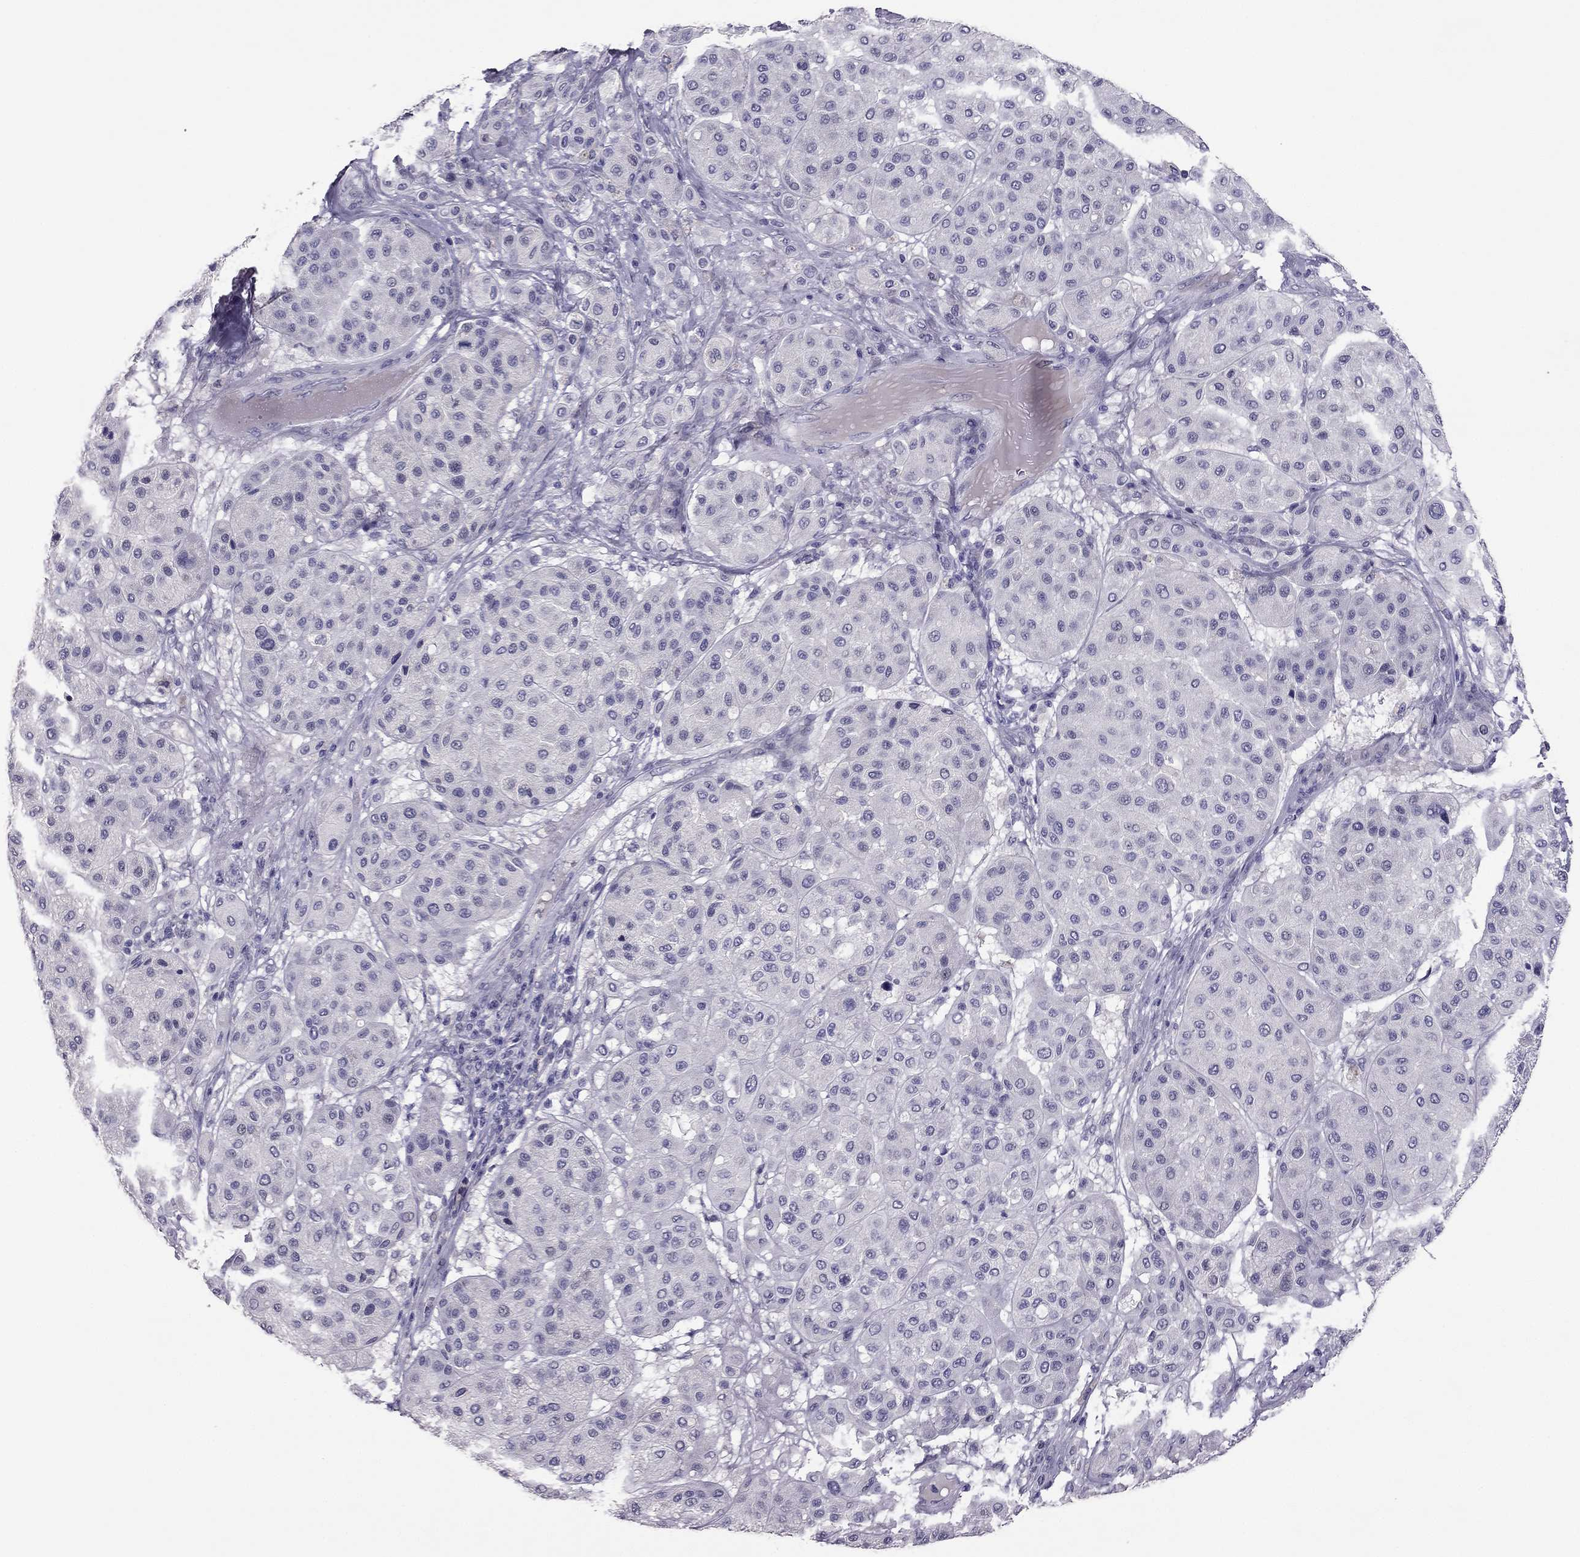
{"staining": {"intensity": "negative", "quantity": "none", "location": "none"}, "tissue": "melanoma", "cell_type": "Tumor cells", "image_type": "cancer", "snomed": [{"axis": "morphology", "description": "Malignant melanoma, Metastatic site"}, {"axis": "topography", "description": "Smooth muscle"}], "caption": "An IHC photomicrograph of melanoma is shown. There is no staining in tumor cells of melanoma.", "gene": "RHO", "patient": {"sex": "male", "age": 41}}